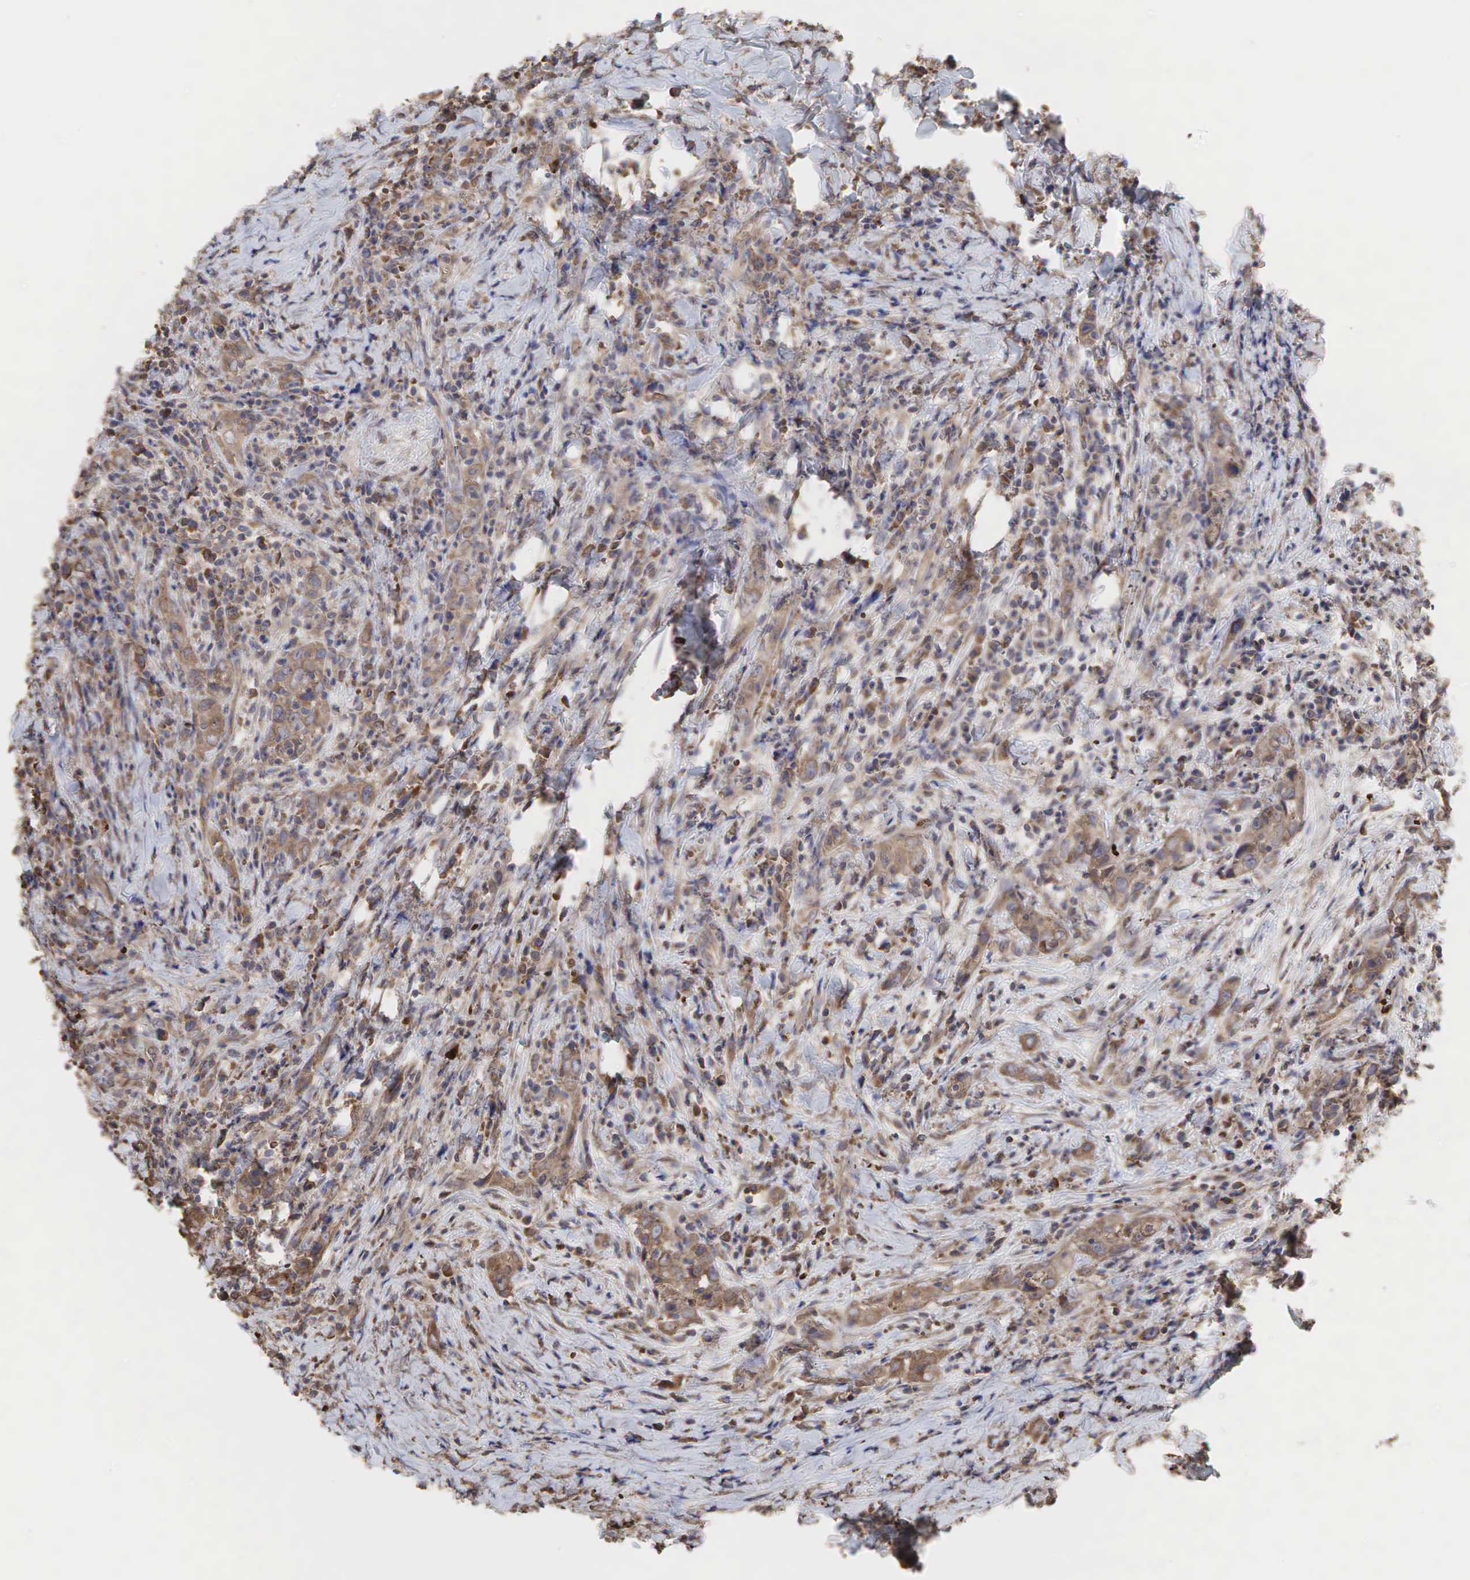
{"staining": {"intensity": "moderate", "quantity": ">75%", "location": "cytoplasmic/membranous"}, "tissue": "head and neck cancer", "cell_type": "Tumor cells", "image_type": "cancer", "snomed": [{"axis": "morphology", "description": "Squamous cell carcinoma, NOS"}, {"axis": "topography", "description": "Oral tissue"}, {"axis": "topography", "description": "Head-Neck"}], "caption": "Protein analysis of squamous cell carcinoma (head and neck) tissue exhibits moderate cytoplasmic/membranous expression in about >75% of tumor cells.", "gene": "PABPC5", "patient": {"sex": "female", "age": 82}}